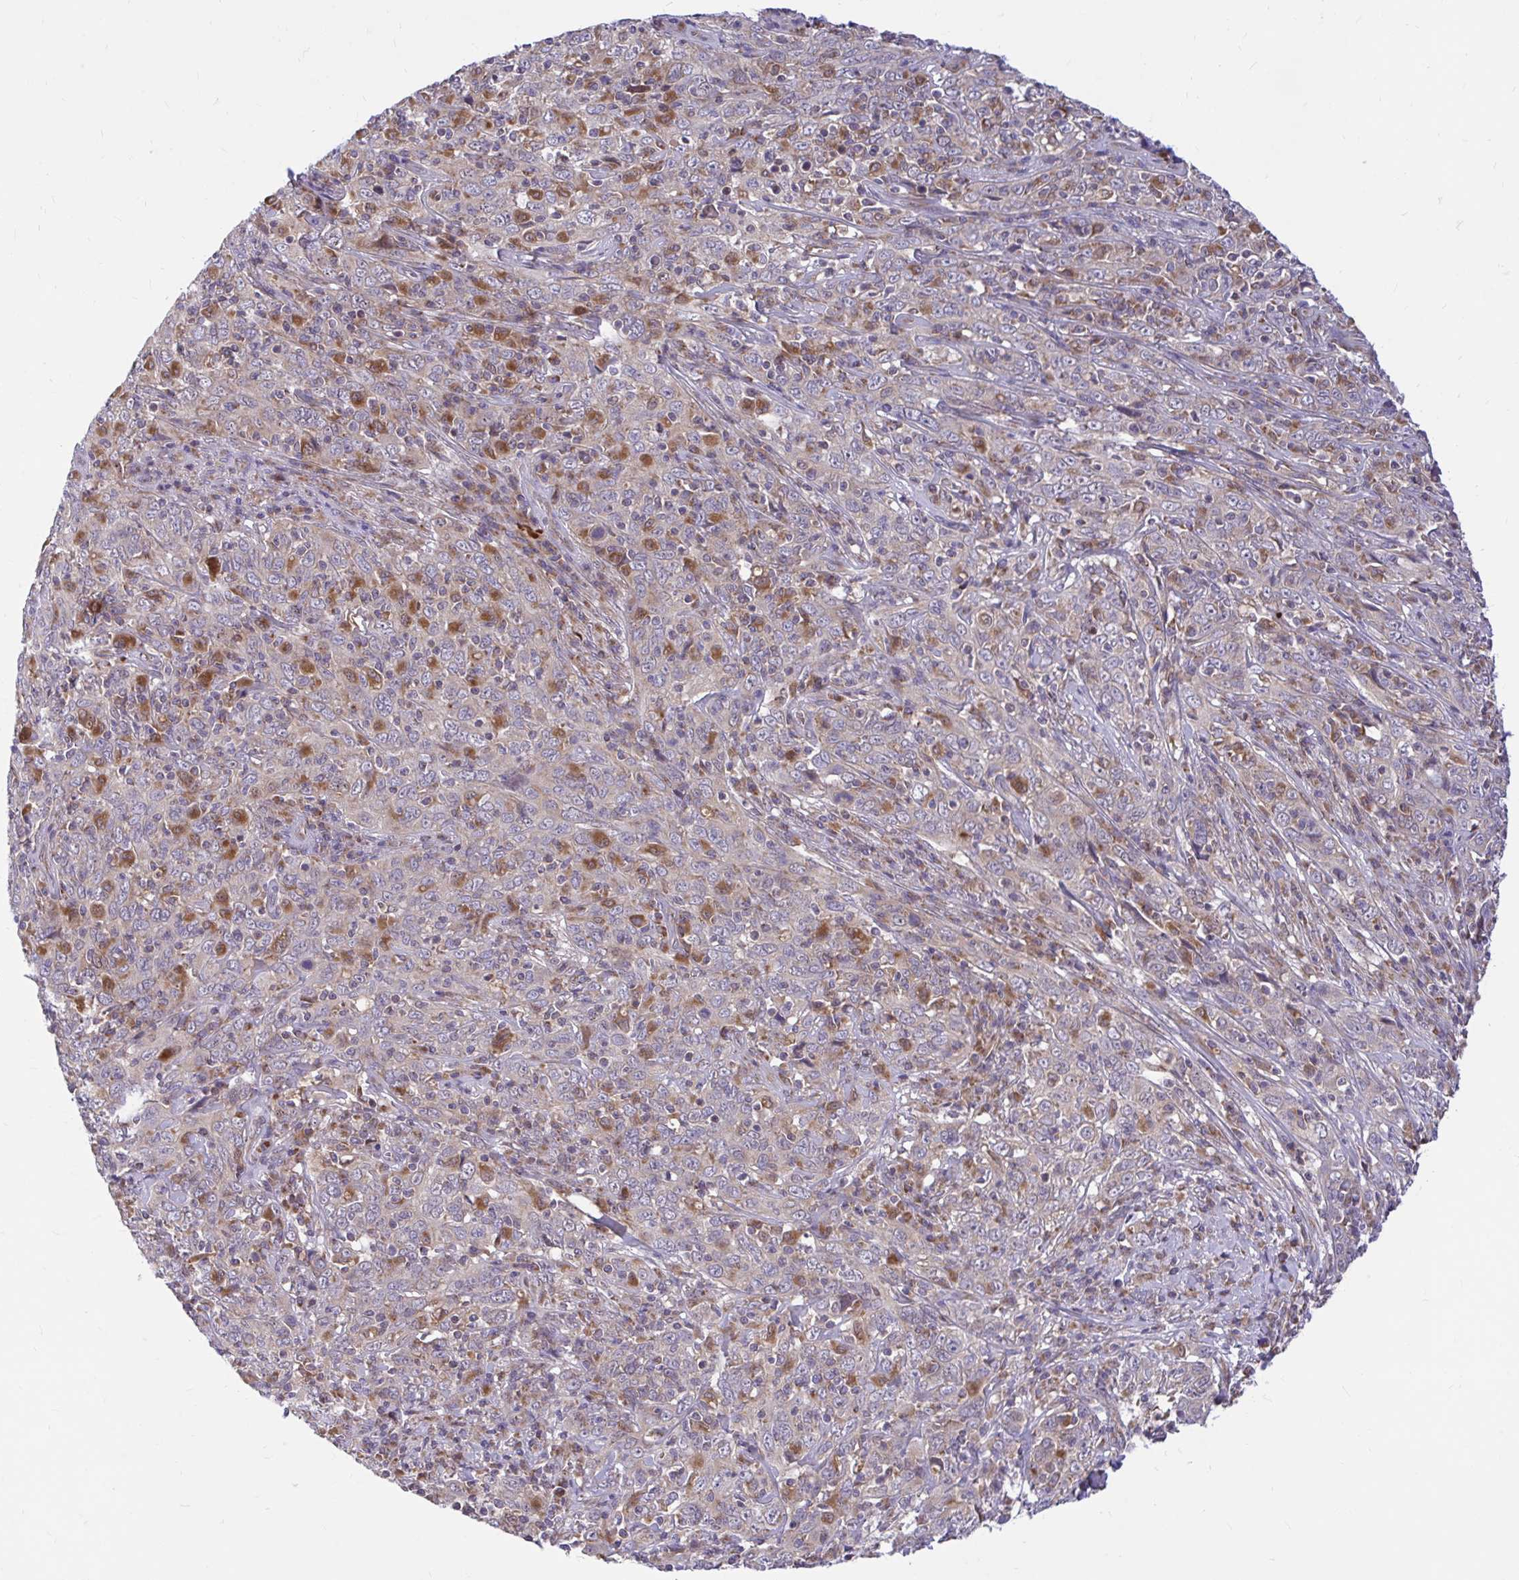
{"staining": {"intensity": "weak", "quantity": "<25%", "location": "cytoplasmic/membranous"}, "tissue": "cervical cancer", "cell_type": "Tumor cells", "image_type": "cancer", "snomed": [{"axis": "morphology", "description": "Squamous cell carcinoma, NOS"}, {"axis": "topography", "description": "Cervix"}], "caption": "Immunohistochemical staining of cervical squamous cell carcinoma reveals no significant expression in tumor cells. (DAB (3,3'-diaminobenzidine) immunohistochemistry with hematoxylin counter stain).", "gene": "VTI1B", "patient": {"sex": "female", "age": 46}}